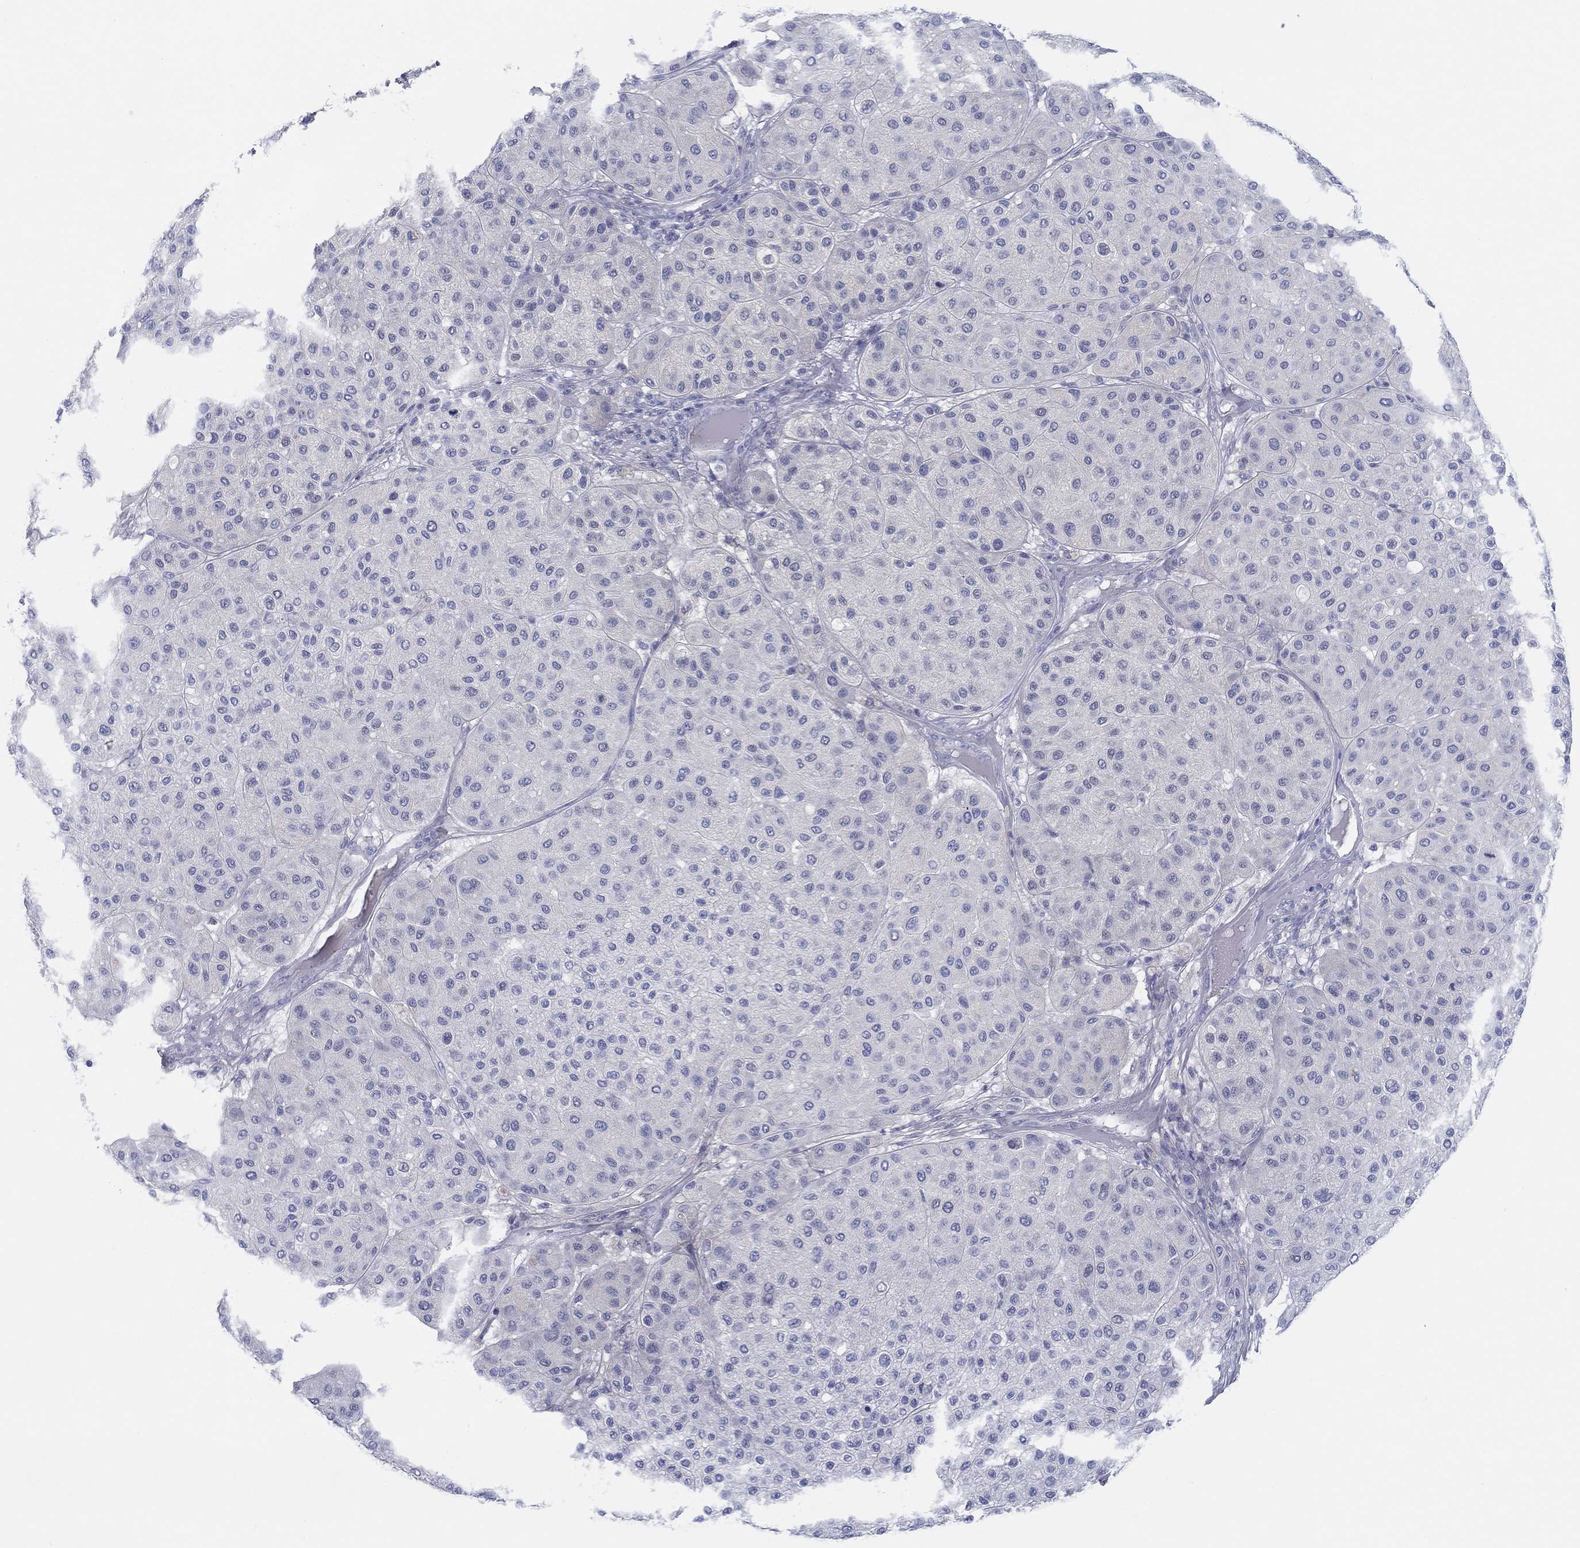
{"staining": {"intensity": "negative", "quantity": "none", "location": "none"}, "tissue": "melanoma", "cell_type": "Tumor cells", "image_type": "cancer", "snomed": [{"axis": "morphology", "description": "Malignant melanoma, Metastatic site"}, {"axis": "topography", "description": "Smooth muscle"}], "caption": "The photomicrograph reveals no staining of tumor cells in malignant melanoma (metastatic site).", "gene": "HAPLN4", "patient": {"sex": "male", "age": 41}}